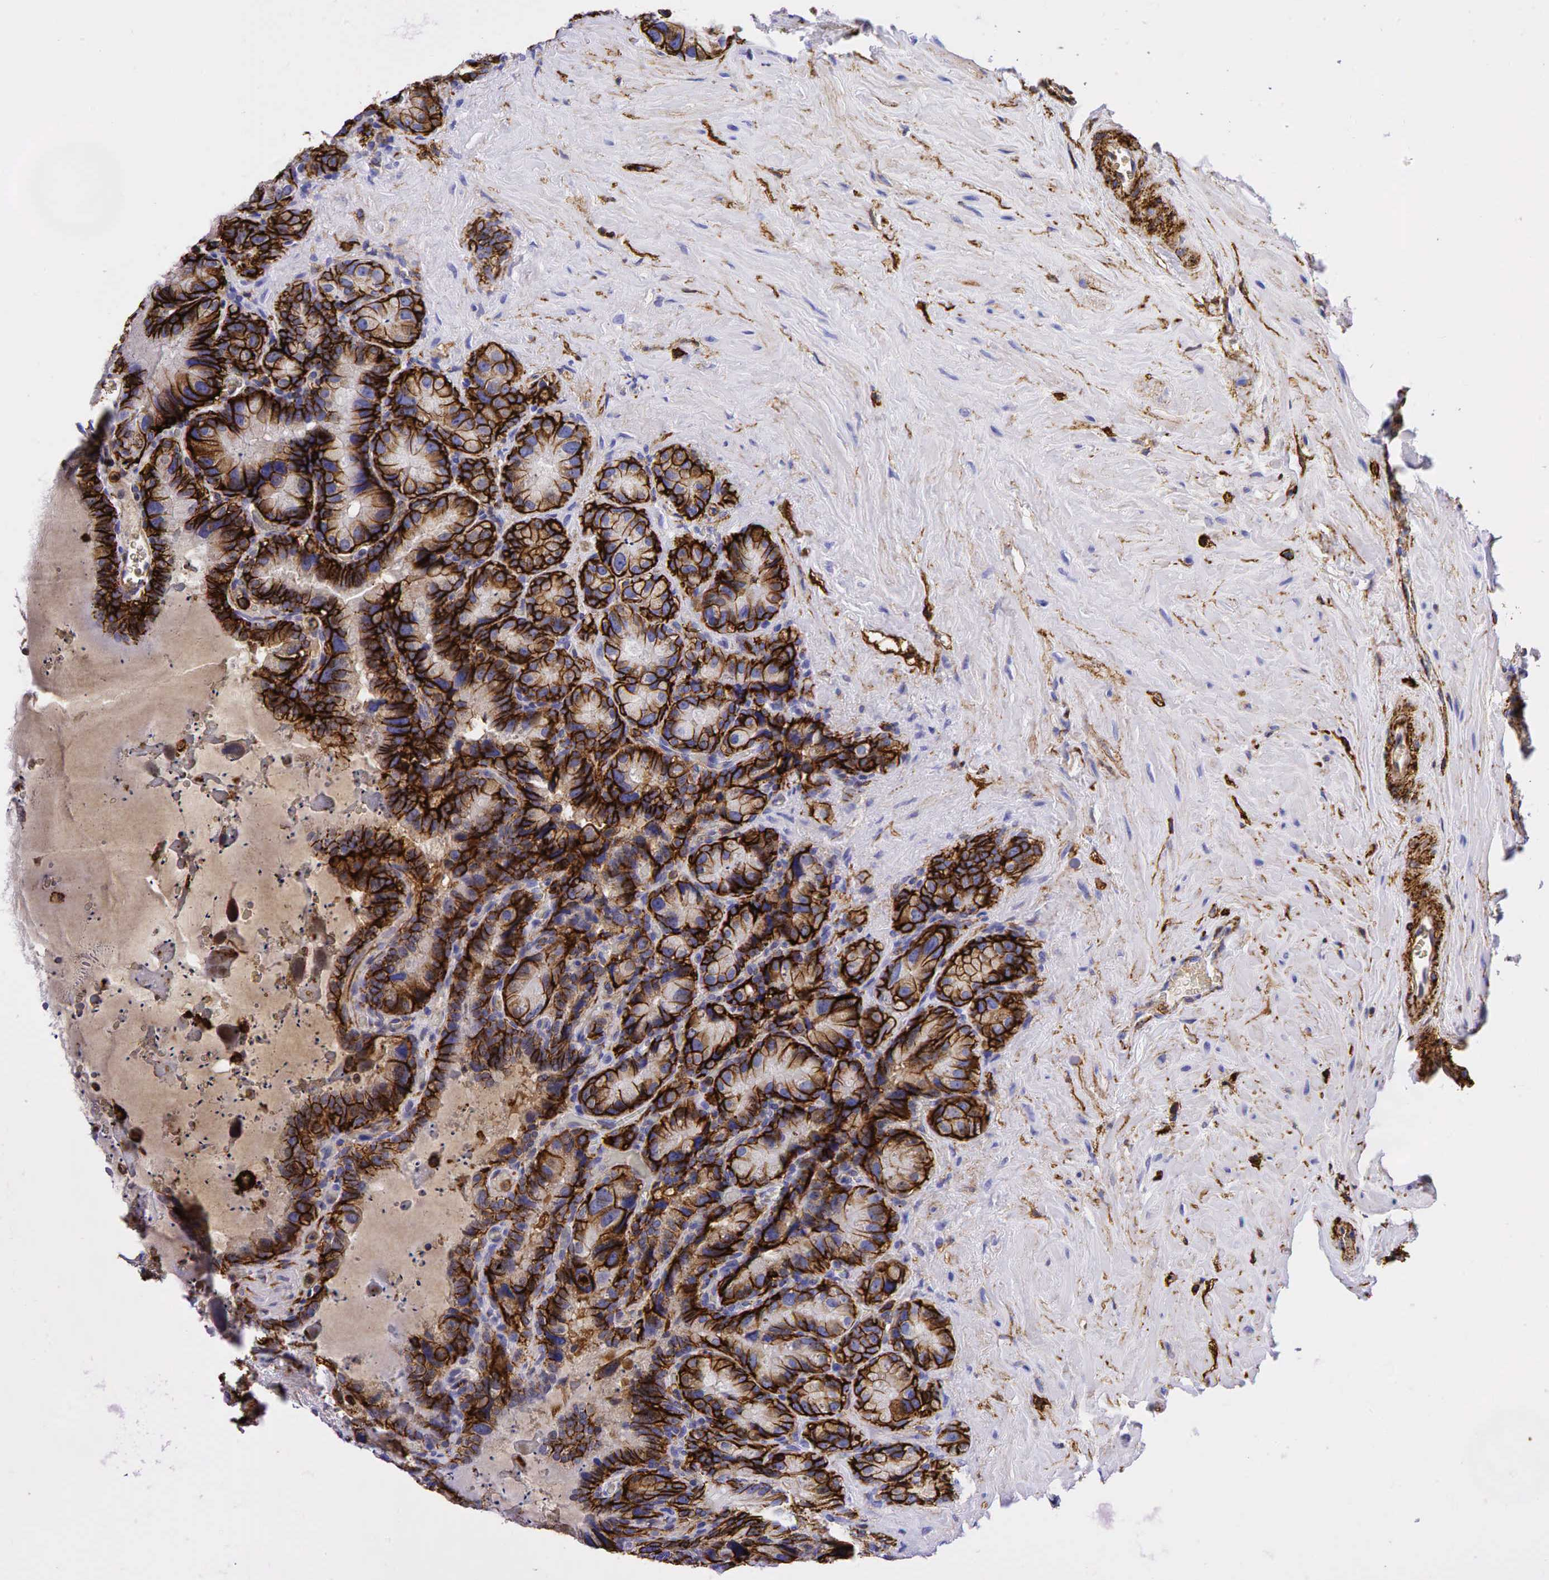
{"staining": {"intensity": "moderate", "quantity": ">75%", "location": "cytoplasmic/membranous"}, "tissue": "seminal vesicle", "cell_type": "Glandular cells", "image_type": "normal", "snomed": [{"axis": "morphology", "description": "Normal tissue, NOS"}, {"axis": "topography", "description": "Seminal veicle"}], "caption": "Brown immunohistochemical staining in benign seminal vesicle demonstrates moderate cytoplasmic/membranous staining in about >75% of glandular cells.", "gene": "CD44", "patient": {"sex": "male", "age": 63}}